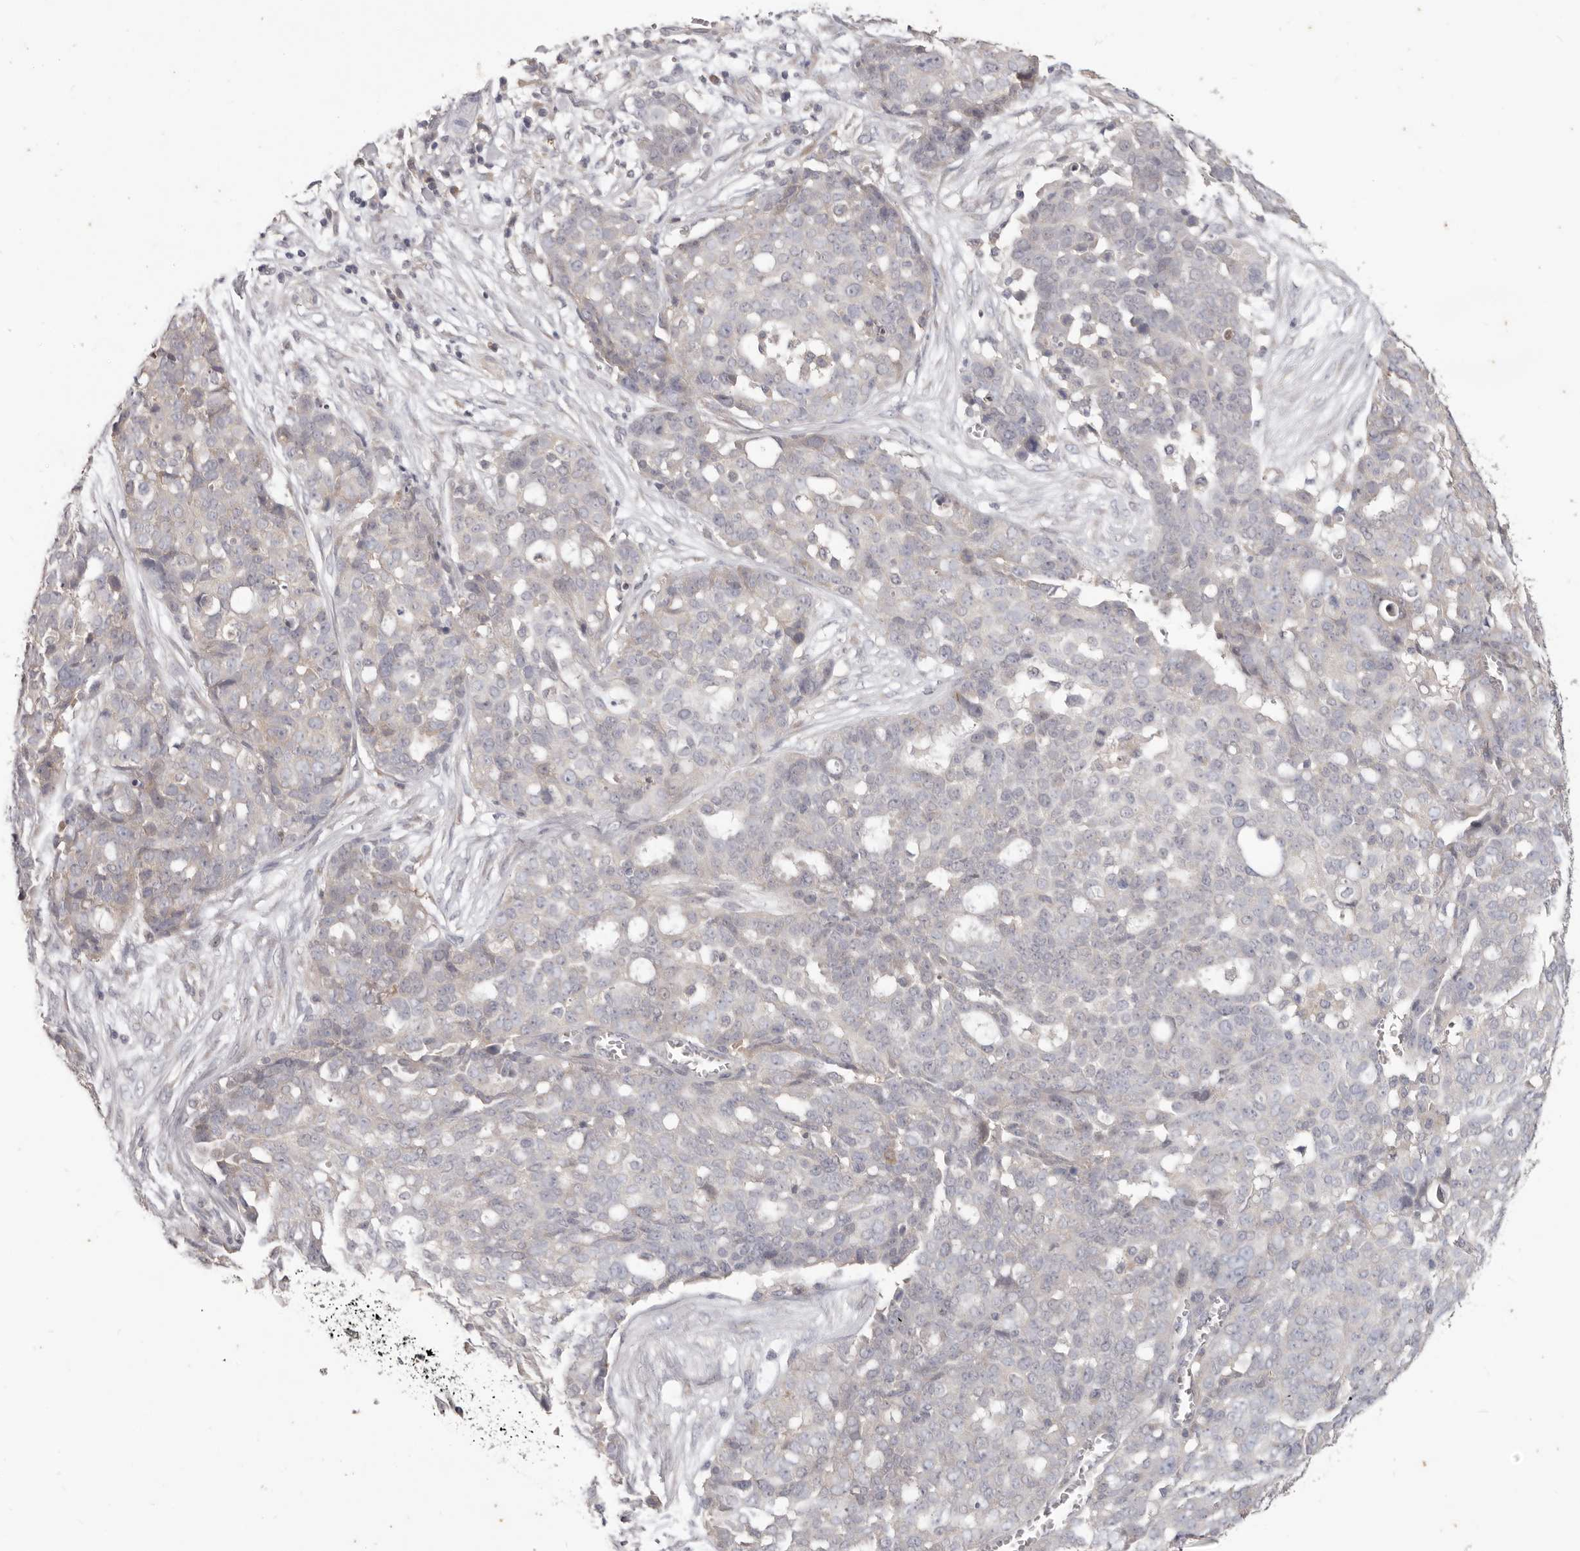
{"staining": {"intensity": "negative", "quantity": "none", "location": "none"}, "tissue": "ovarian cancer", "cell_type": "Tumor cells", "image_type": "cancer", "snomed": [{"axis": "morphology", "description": "Cystadenocarcinoma, serous, NOS"}, {"axis": "topography", "description": "Soft tissue"}, {"axis": "topography", "description": "Ovary"}], "caption": "A high-resolution histopathology image shows immunohistochemistry (IHC) staining of ovarian cancer (serous cystadenocarcinoma), which shows no significant expression in tumor cells.", "gene": "WDR77", "patient": {"sex": "female", "age": 57}}